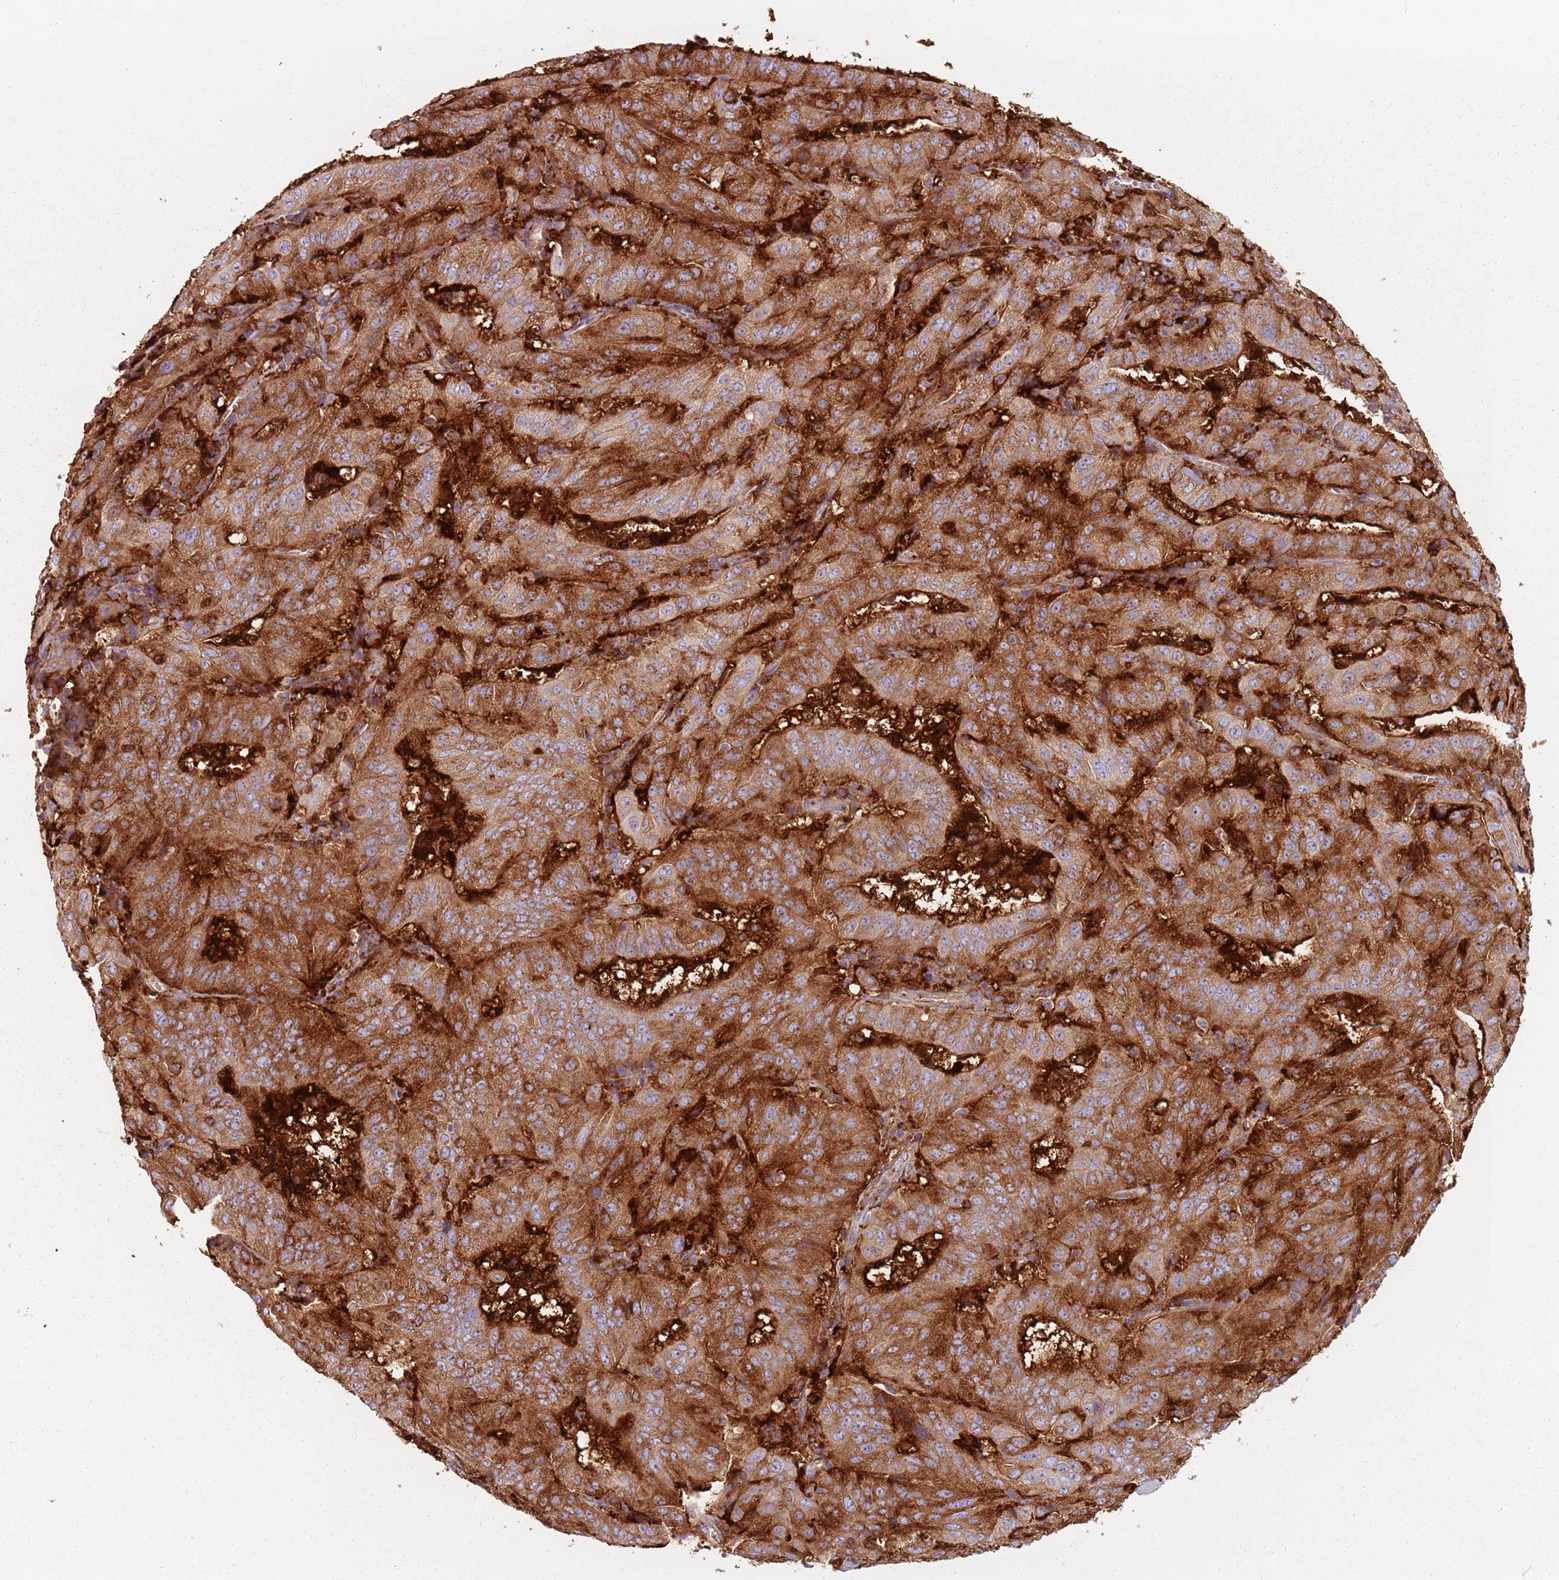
{"staining": {"intensity": "strong", "quantity": ">75%", "location": "cytoplasmic/membranous"}, "tissue": "pancreatic cancer", "cell_type": "Tumor cells", "image_type": "cancer", "snomed": [{"axis": "morphology", "description": "Adenocarcinoma, NOS"}, {"axis": "topography", "description": "Pancreas"}], "caption": "Immunohistochemistry (IHC) histopathology image of neoplastic tissue: human pancreatic cancer (adenocarcinoma) stained using IHC exhibits high levels of strong protein expression localized specifically in the cytoplasmic/membranous of tumor cells, appearing as a cytoplasmic/membranous brown color.", "gene": "TPD52L2", "patient": {"sex": "male", "age": 63}}